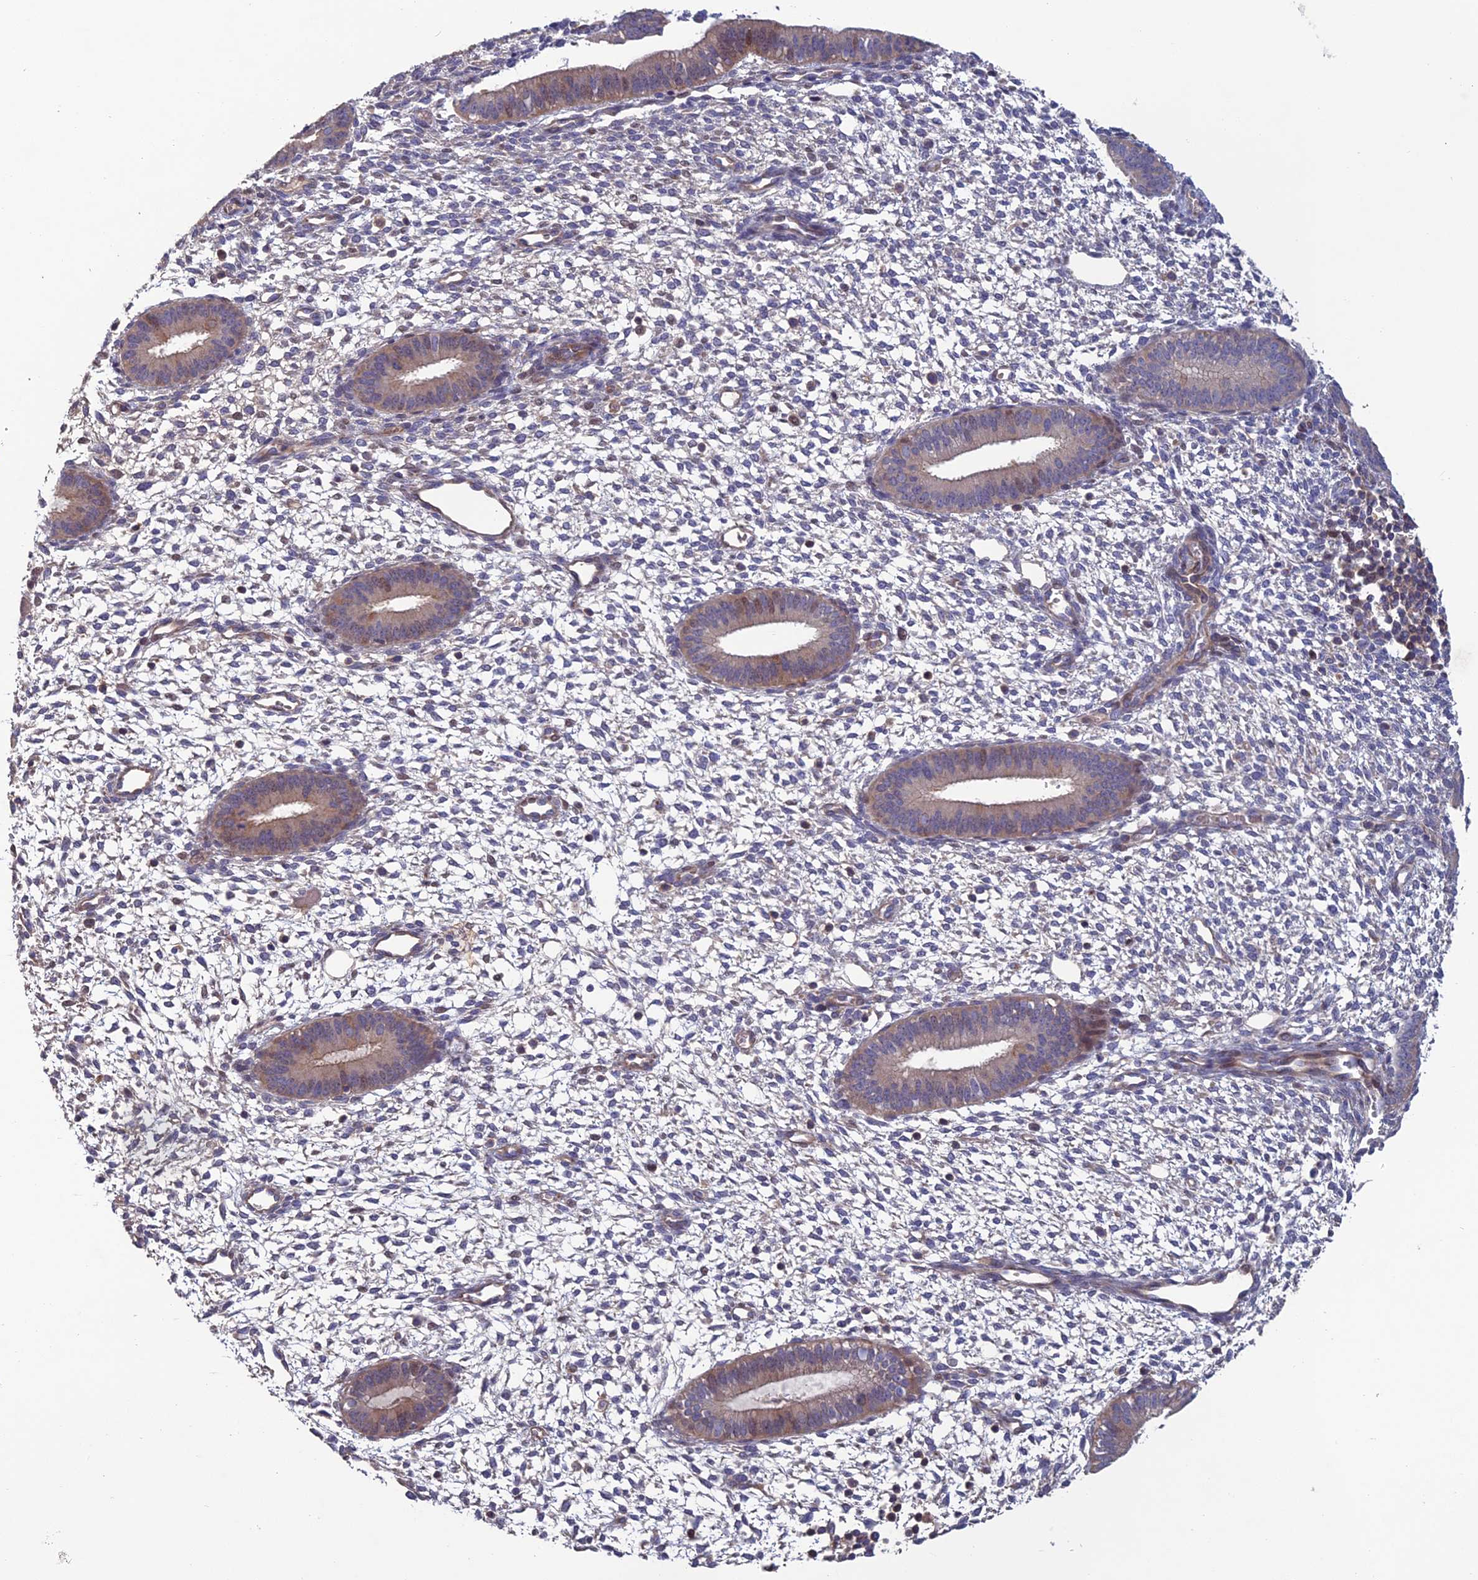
{"staining": {"intensity": "negative", "quantity": "none", "location": "none"}, "tissue": "endometrium", "cell_type": "Cells in endometrial stroma", "image_type": "normal", "snomed": [{"axis": "morphology", "description": "Normal tissue, NOS"}, {"axis": "topography", "description": "Endometrium"}], "caption": "This photomicrograph is of unremarkable endometrium stained with immunohistochemistry to label a protein in brown with the nuclei are counter-stained blue. There is no staining in cells in endometrial stroma. (Stains: DAB (3,3'-diaminobenzidine) immunohistochemistry with hematoxylin counter stain, Microscopy: brightfield microscopy at high magnification).", "gene": "USP37", "patient": {"sex": "female", "age": 46}}